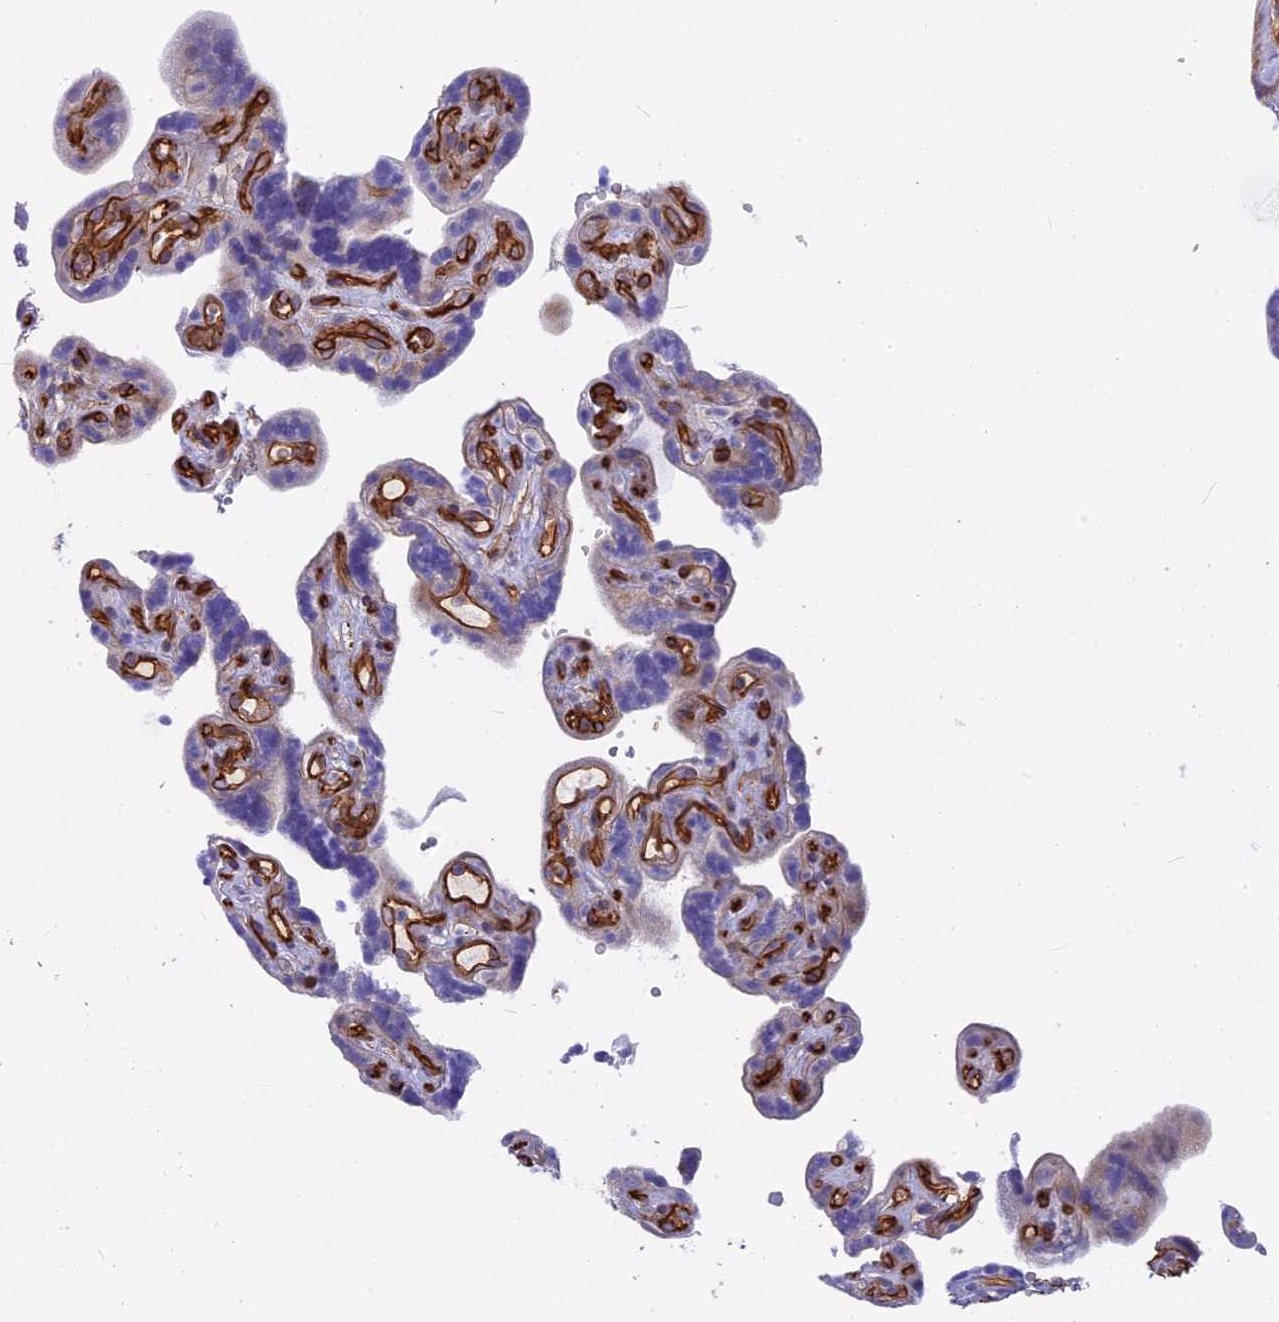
{"staining": {"intensity": "weak", "quantity": ">75%", "location": "cytoplasmic/membranous"}, "tissue": "placenta", "cell_type": "Decidual cells", "image_type": "normal", "snomed": [{"axis": "morphology", "description": "Normal tissue, NOS"}, {"axis": "topography", "description": "Placenta"}], "caption": "Placenta stained with IHC shows weak cytoplasmic/membranous staining in approximately >75% of decidual cells. (IHC, brightfield microscopy, high magnification).", "gene": "CNBD2", "patient": {"sex": "female", "age": 30}}